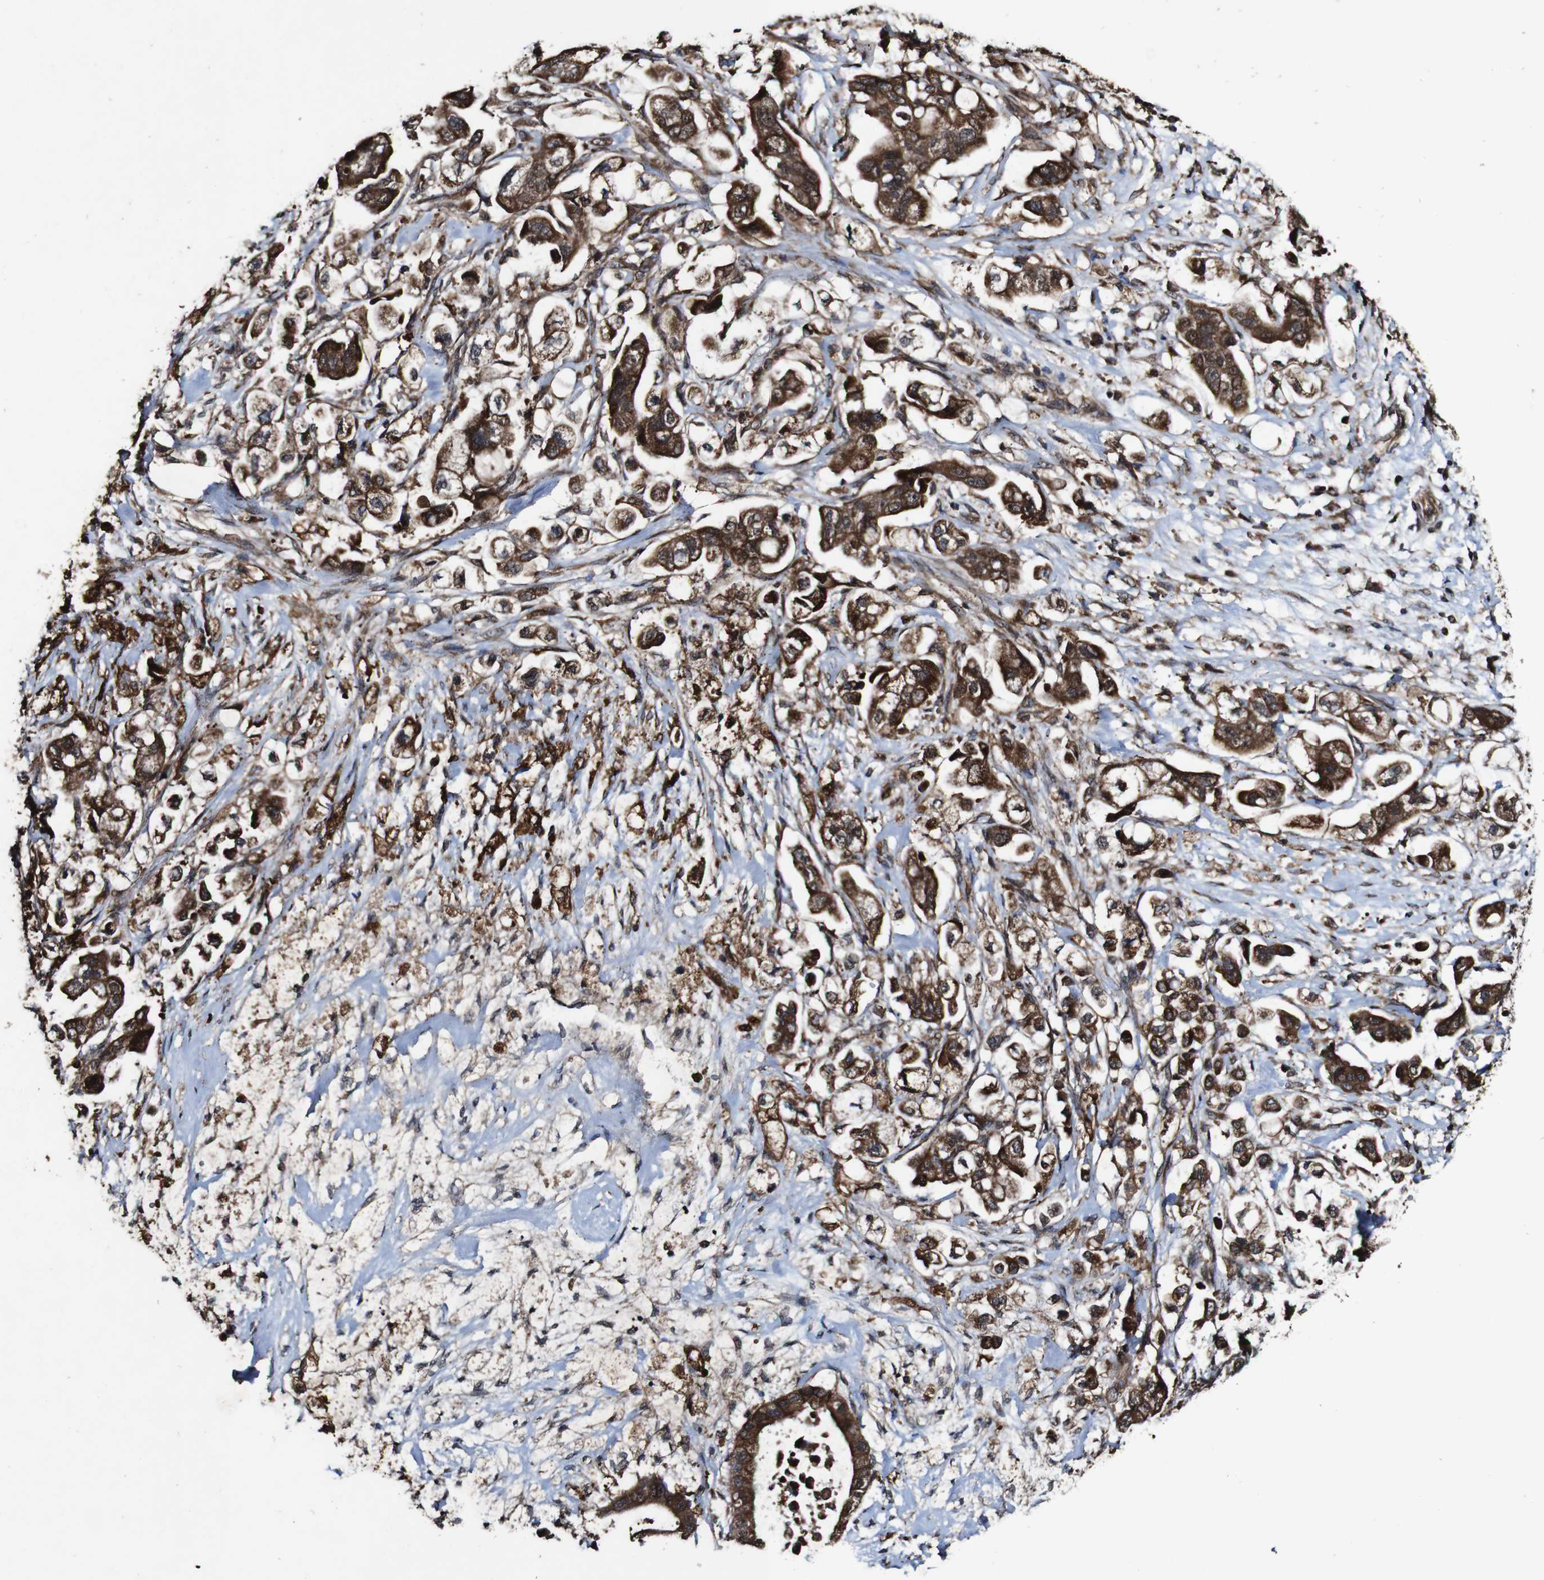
{"staining": {"intensity": "strong", "quantity": ">75%", "location": "cytoplasmic/membranous,nuclear"}, "tissue": "stomach cancer", "cell_type": "Tumor cells", "image_type": "cancer", "snomed": [{"axis": "morphology", "description": "Adenocarcinoma, NOS"}, {"axis": "topography", "description": "Stomach"}], "caption": "There is high levels of strong cytoplasmic/membranous and nuclear expression in tumor cells of adenocarcinoma (stomach), as demonstrated by immunohistochemical staining (brown color).", "gene": "BTN3A3", "patient": {"sex": "male", "age": 62}}